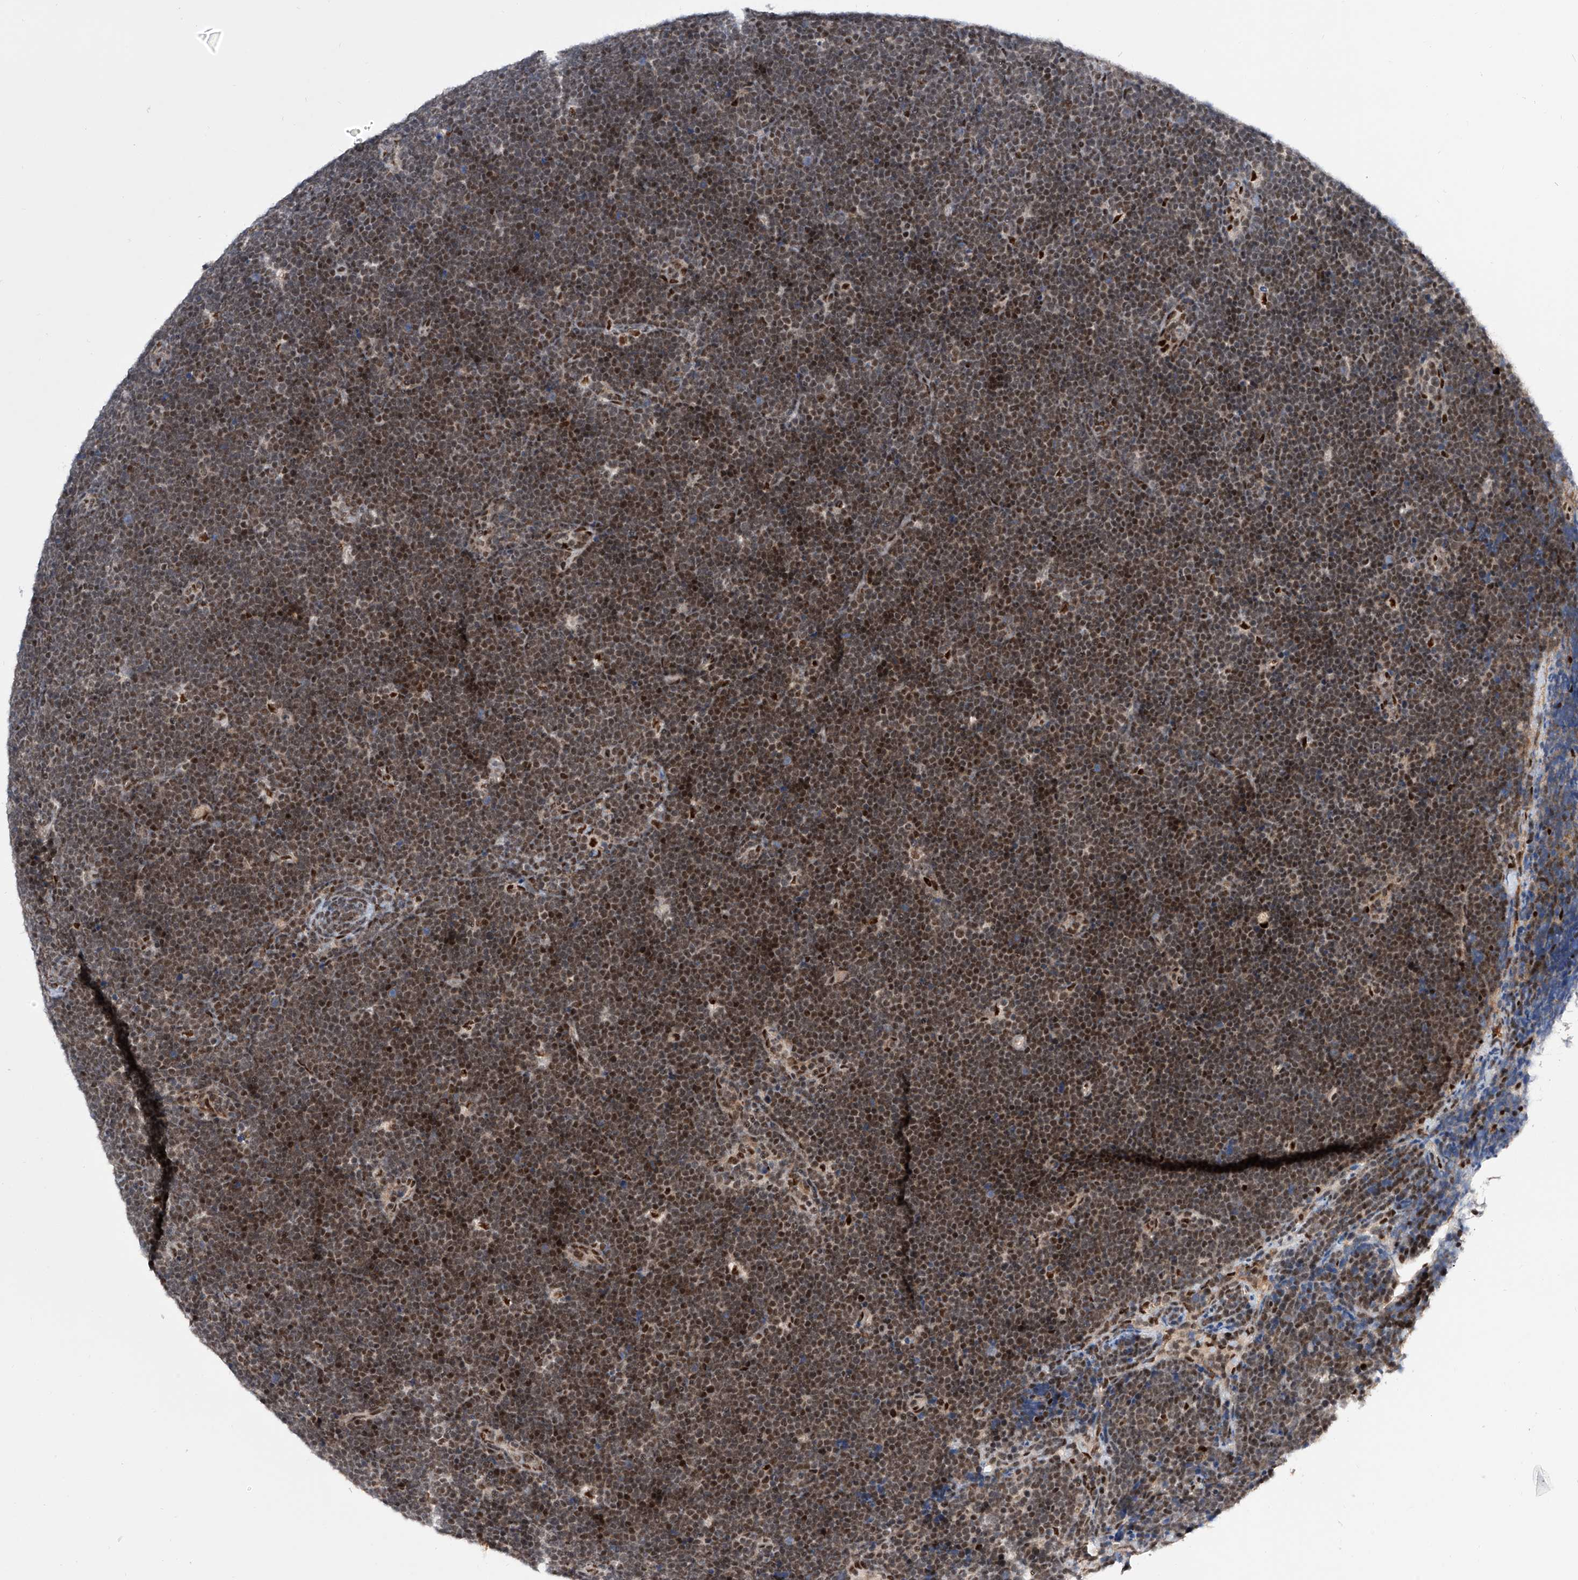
{"staining": {"intensity": "moderate", "quantity": ">75%", "location": "nuclear"}, "tissue": "lymphoma", "cell_type": "Tumor cells", "image_type": "cancer", "snomed": [{"axis": "morphology", "description": "Malignant lymphoma, non-Hodgkin's type, High grade"}, {"axis": "topography", "description": "Lymph node"}], "caption": "This is a photomicrograph of immunohistochemistry (IHC) staining of lymphoma, which shows moderate staining in the nuclear of tumor cells.", "gene": "RAD54L", "patient": {"sex": "male", "age": 13}}